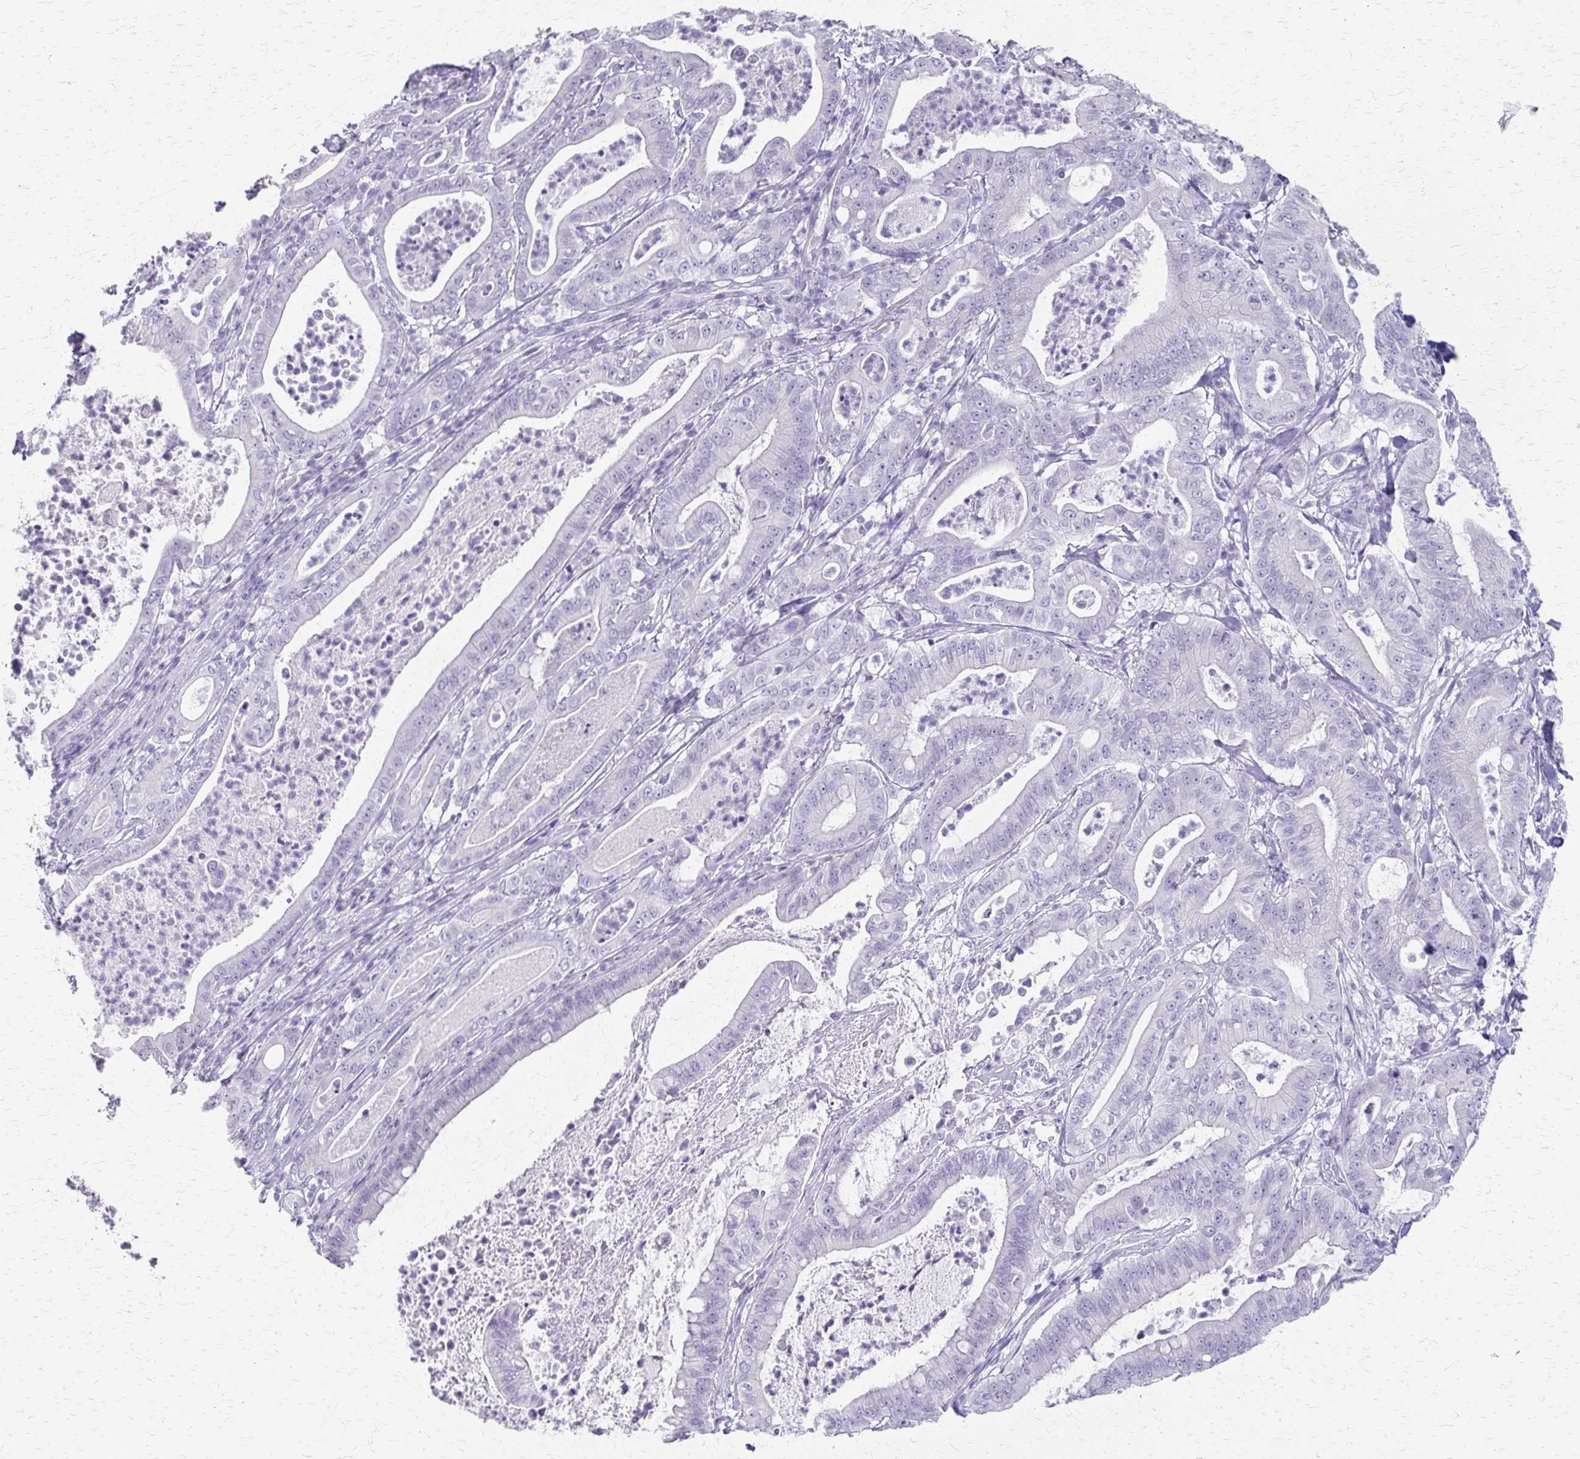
{"staining": {"intensity": "negative", "quantity": "none", "location": "none"}, "tissue": "pancreatic cancer", "cell_type": "Tumor cells", "image_type": "cancer", "snomed": [{"axis": "morphology", "description": "Adenocarcinoma, NOS"}, {"axis": "topography", "description": "Pancreas"}], "caption": "Adenocarcinoma (pancreatic) was stained to show a protein in brown. There is no significant positivity in tumor cells.", "gene": "CYB5A", "patient": {"sex": "male", "age": 71}}